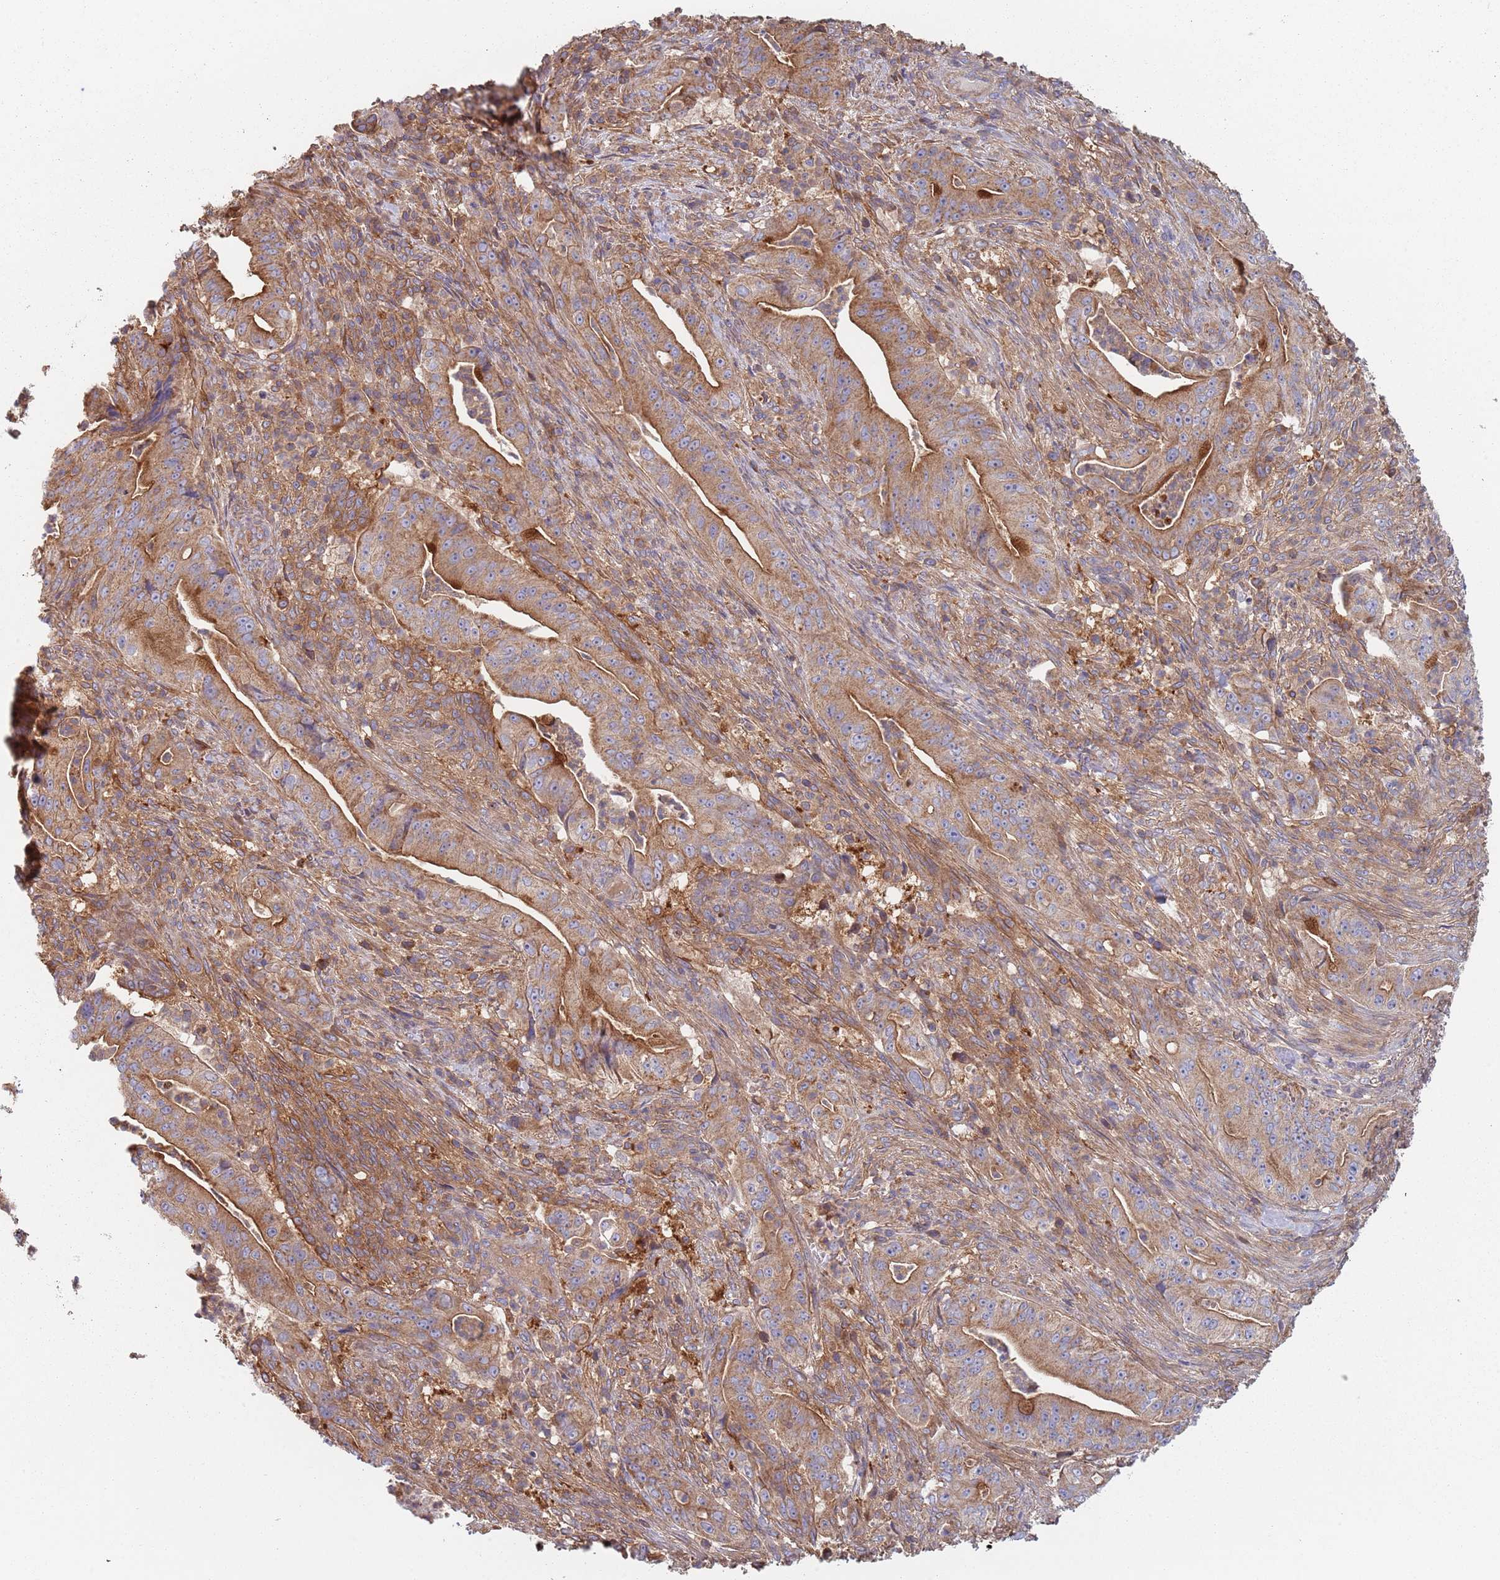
{"staining": {"intensity": "strong", "quantity": ">75%", "location": "cytoplasmic/membranous"}, "tissue": "pancreatic cancer", "cell_type": "Tumor cells", "image_type": "cancer", "snomed": [{"axis": "morphology", "description": "Adenocarcinoma, NOS"}, {"axis": "topography", "description": "Pancreas"}], "caption": "This is a micrograph of IHC staining of pancreatic cancer (adenocarcinoma), which shows strong positivity in the cytoplasmic/membranous of tumor cells.", "gene": "GDI2", "patient": {"sex": "male", "age": 71}}